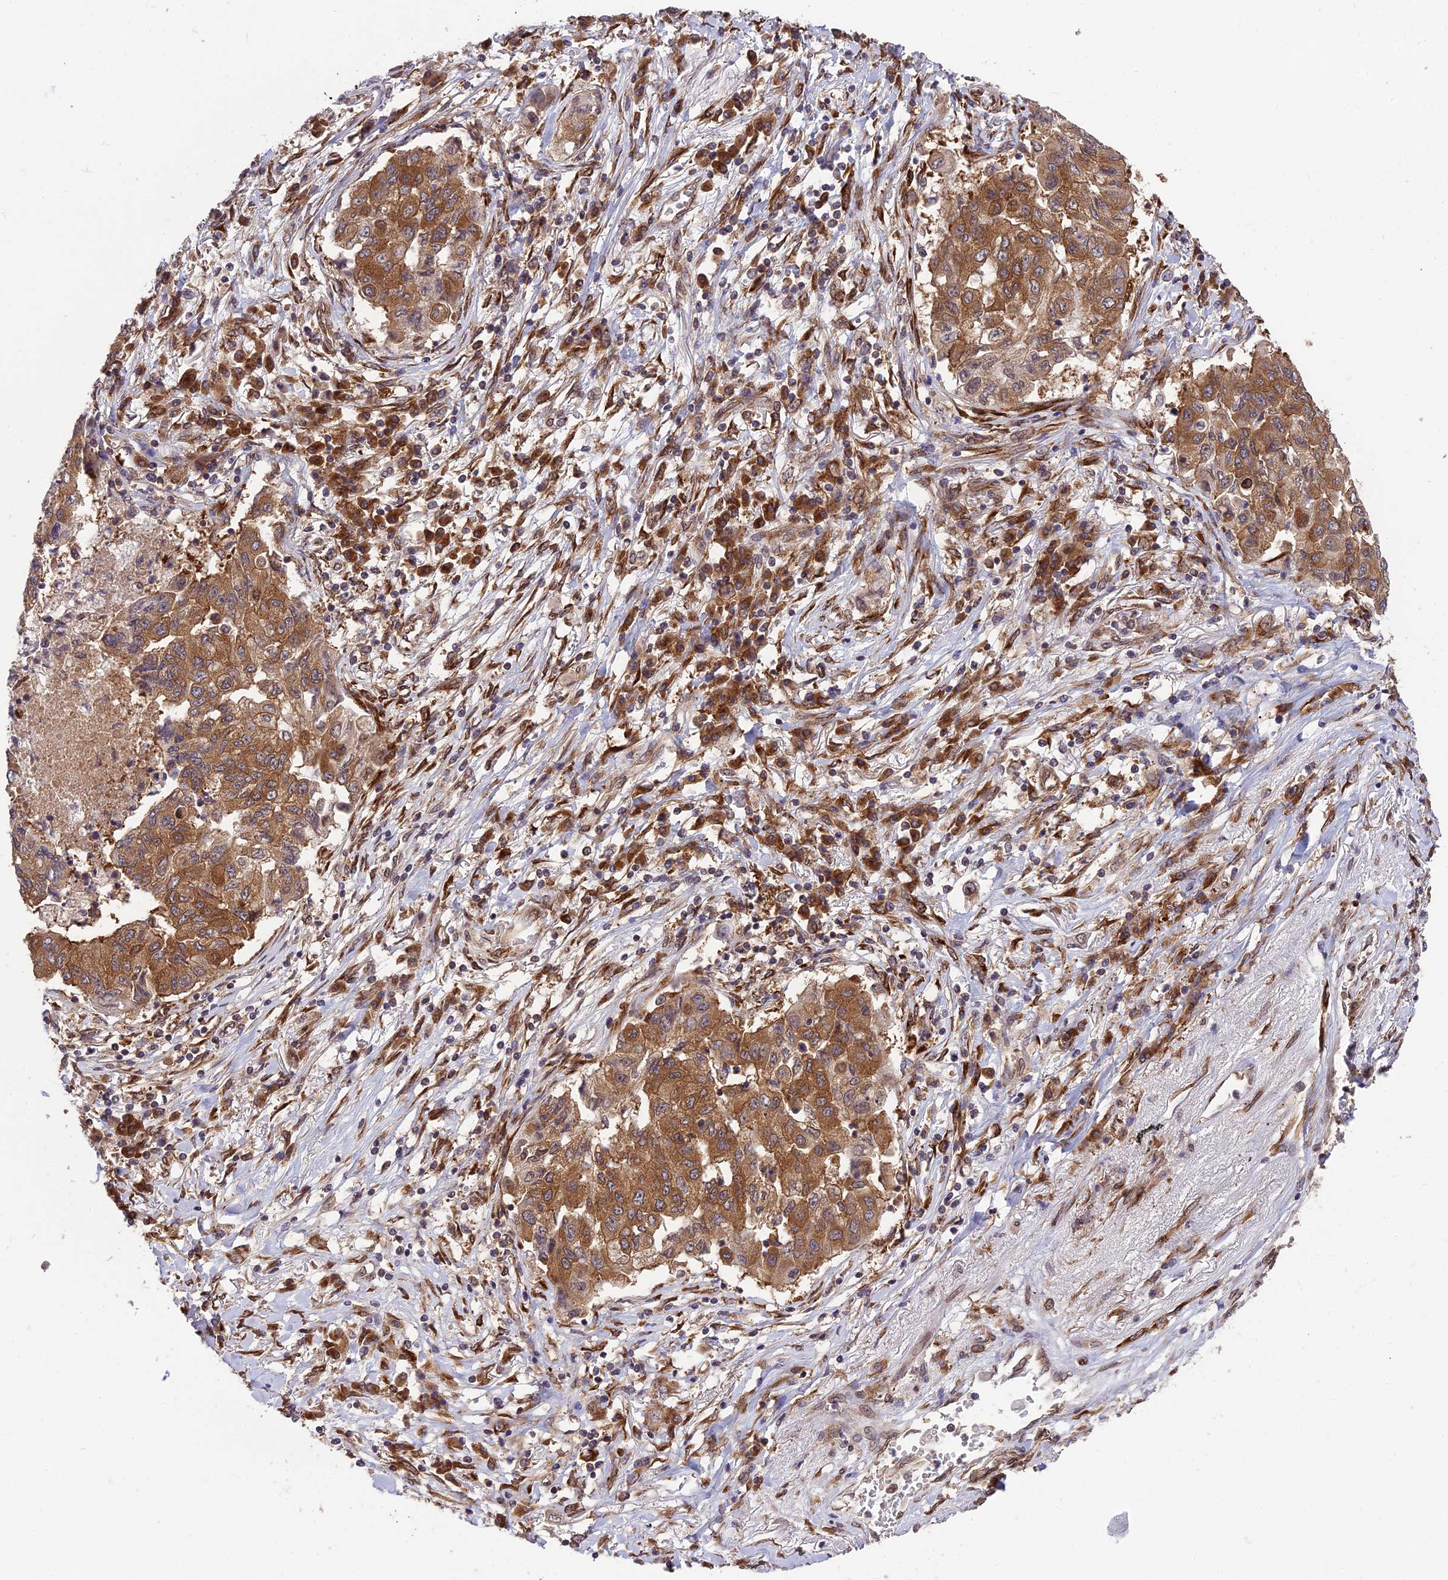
{"staining": {"intensity": "strong", "quantity": ">75%", "location": "cytoplasmic/membranous"}, "tissue": "lung cancer", "cell_type": "Tumor cells", "image_type": "cancer", "snomed": [{"axis": "morphology", "description": "Squamous cell carcinoma, NOS"}, {"axis": "topography", "description": "Lung"}], "caption": "Tumor cells show high levels of strong cytoplasmic/membranous expression in about >75% of cells in human lung squamous cell carcinoma. Nuclei are stained in blue.", "gene": "DHCR7", "patient": {"sex": "male", "age": 74}}